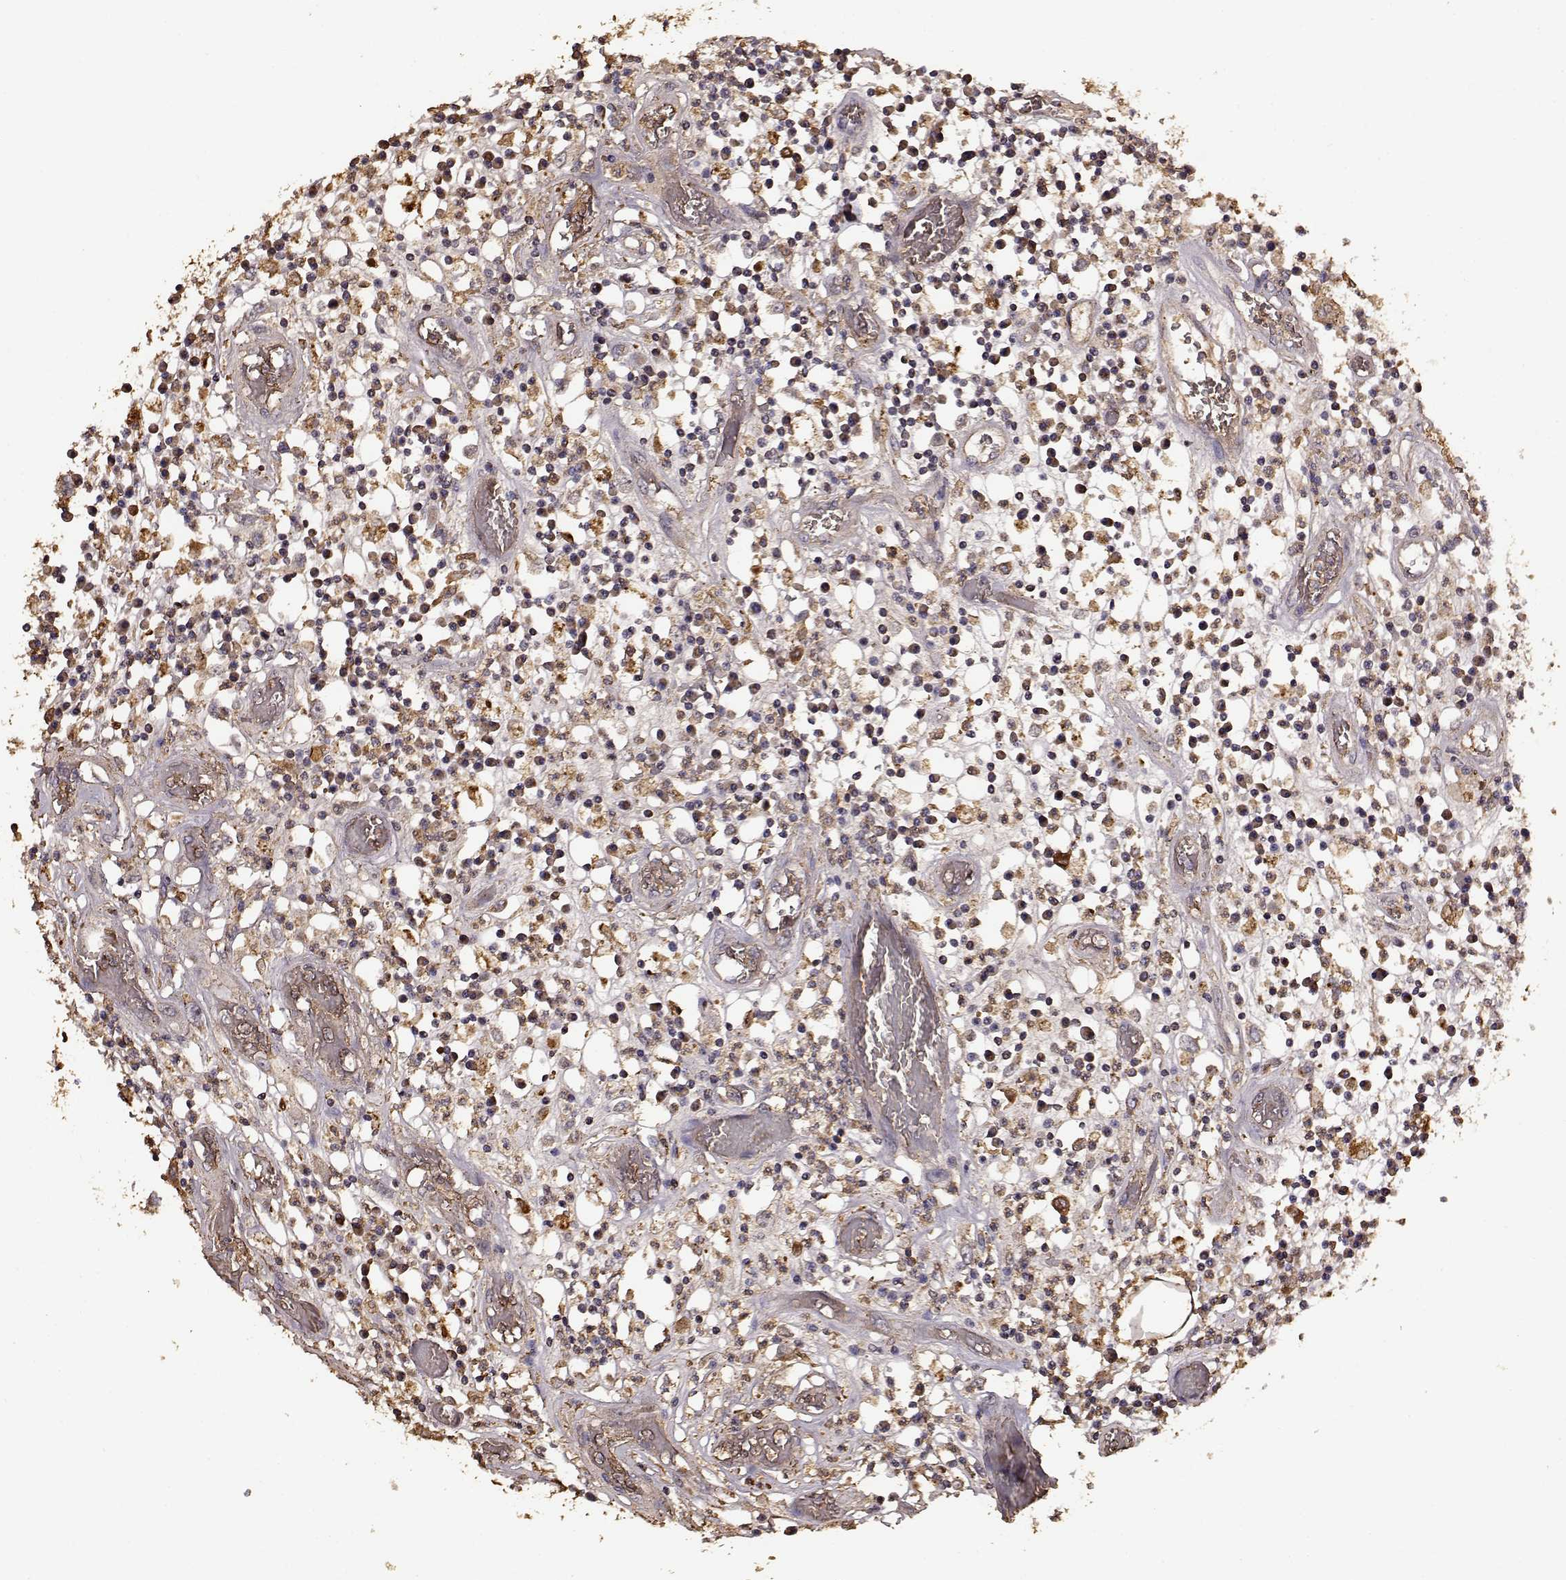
{"staining": {"intensity": "weak", "quantity": "<25%", "location": "cytoplasmic/membranous"}, "tissue": "colorectal cancer", "cell_type": "Tumor cells", "image_type": "cancer", "snomed": [{"axis": "morphology", "description": "Adenocarcinoma, NOS"}, {"axis": "topography", "description": "Rectum"}], "caption": "This is an immunohistochemistry (IHC) histopathology image of human colorectal cancer. There is no expression in tumor cells.", "gene": "PTGES2", "patient": {"sex": "male", "age": 54}}